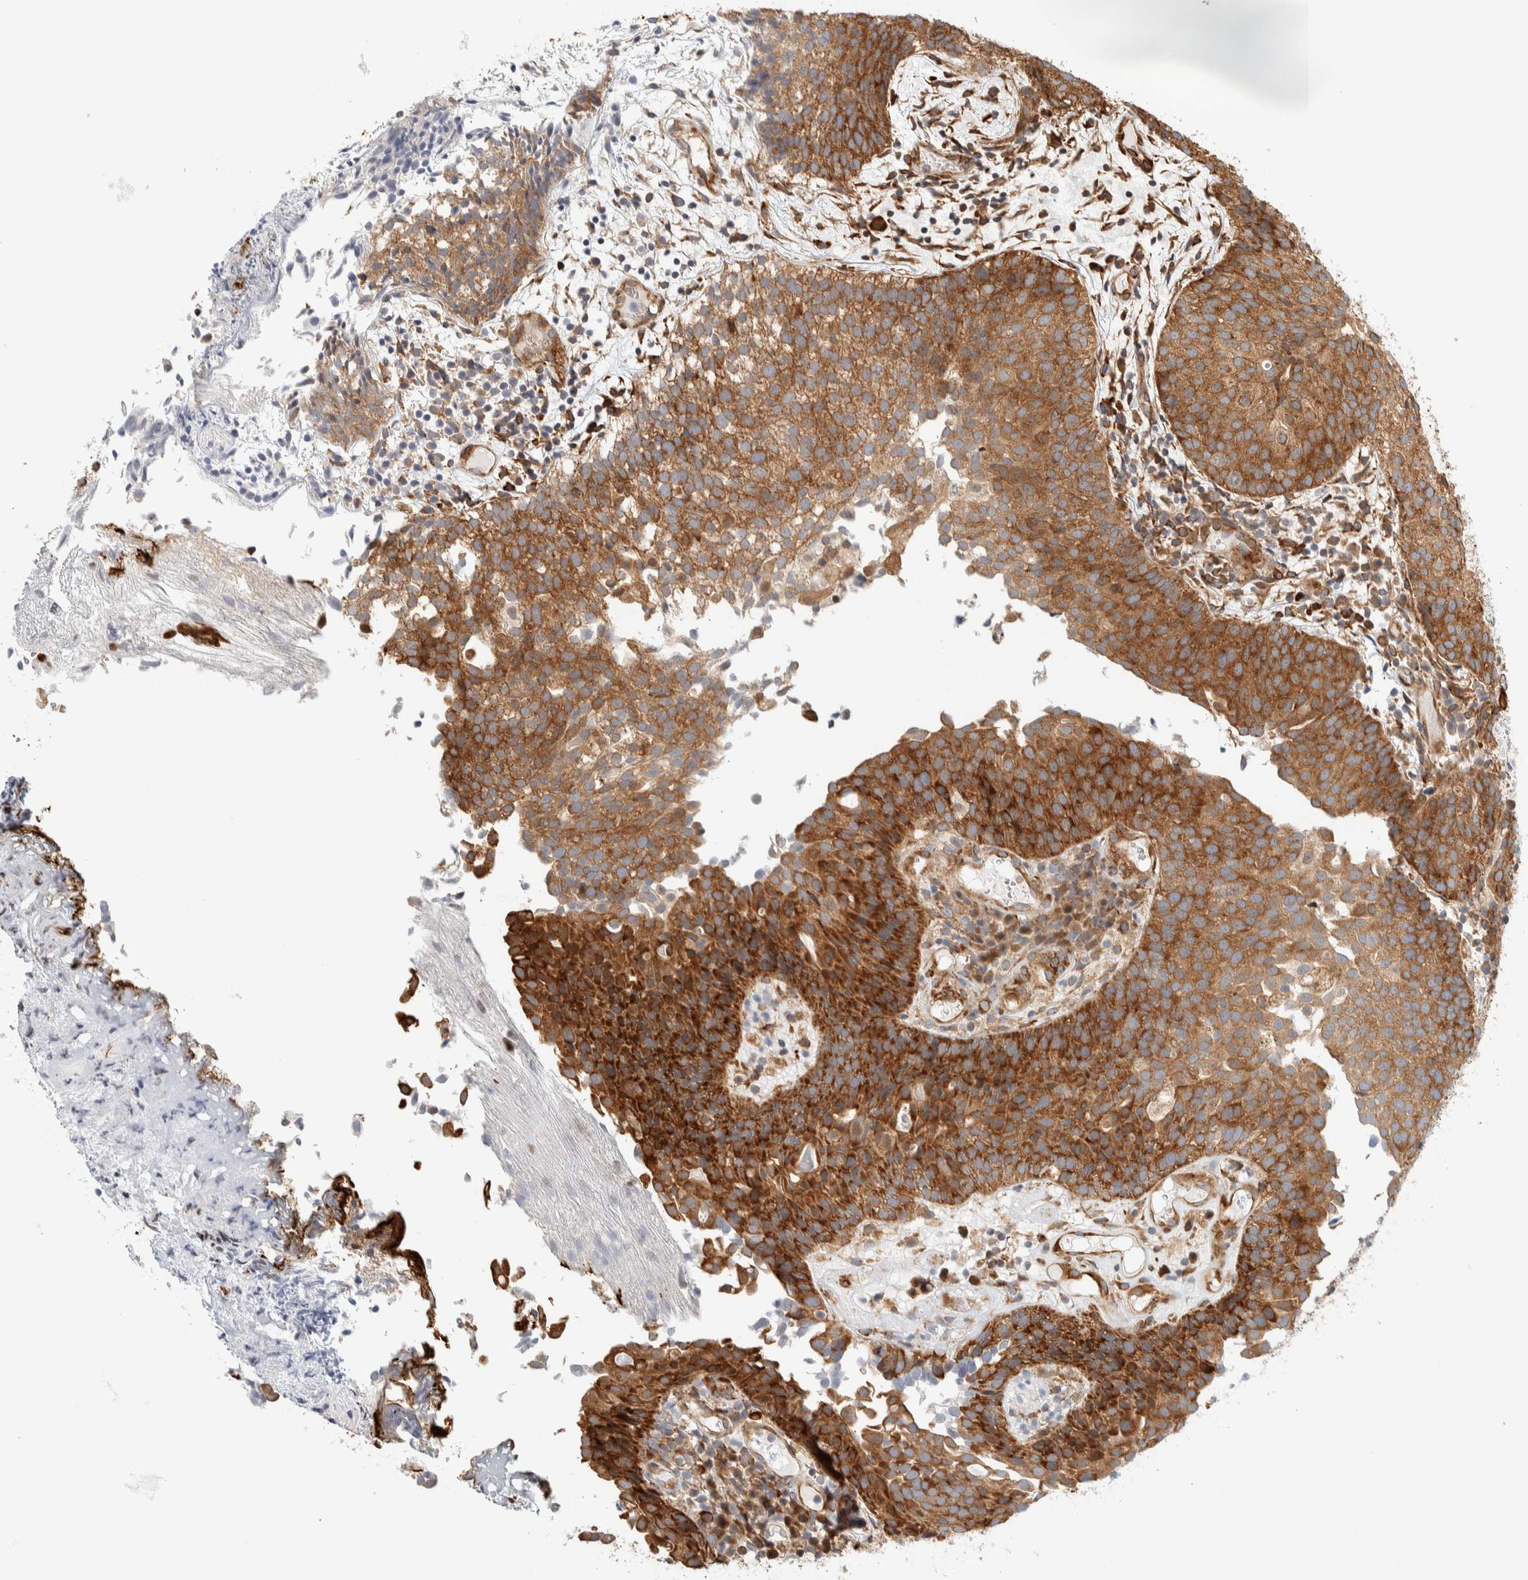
{"staining": {"intensity": "strong", "quantity": ">75%", "location": "cytoplasmic/membranous"}, "tissue": "urothelial cancer", "cell_type": "Tumor cells", "image_type": "cancer", "snomed": [{"axis": "morphology", "description": "Urothelial carcinoma, Low grade"}, {"axis": "topography", "description": "Urinary bladder"}], "caption": "Immunohistochemistry photomicrograph of neoplastic tissue: human low-grade urothelial carcinoma stained using IHC displays high levels of strong protein expression localized specifically in the cytoplasmic/membranous of tumor cells, appearing as a cytoplasmic/membranous brown color.", "gene": "LLGL2", "patient": {"sex": "male", "age": 86}}